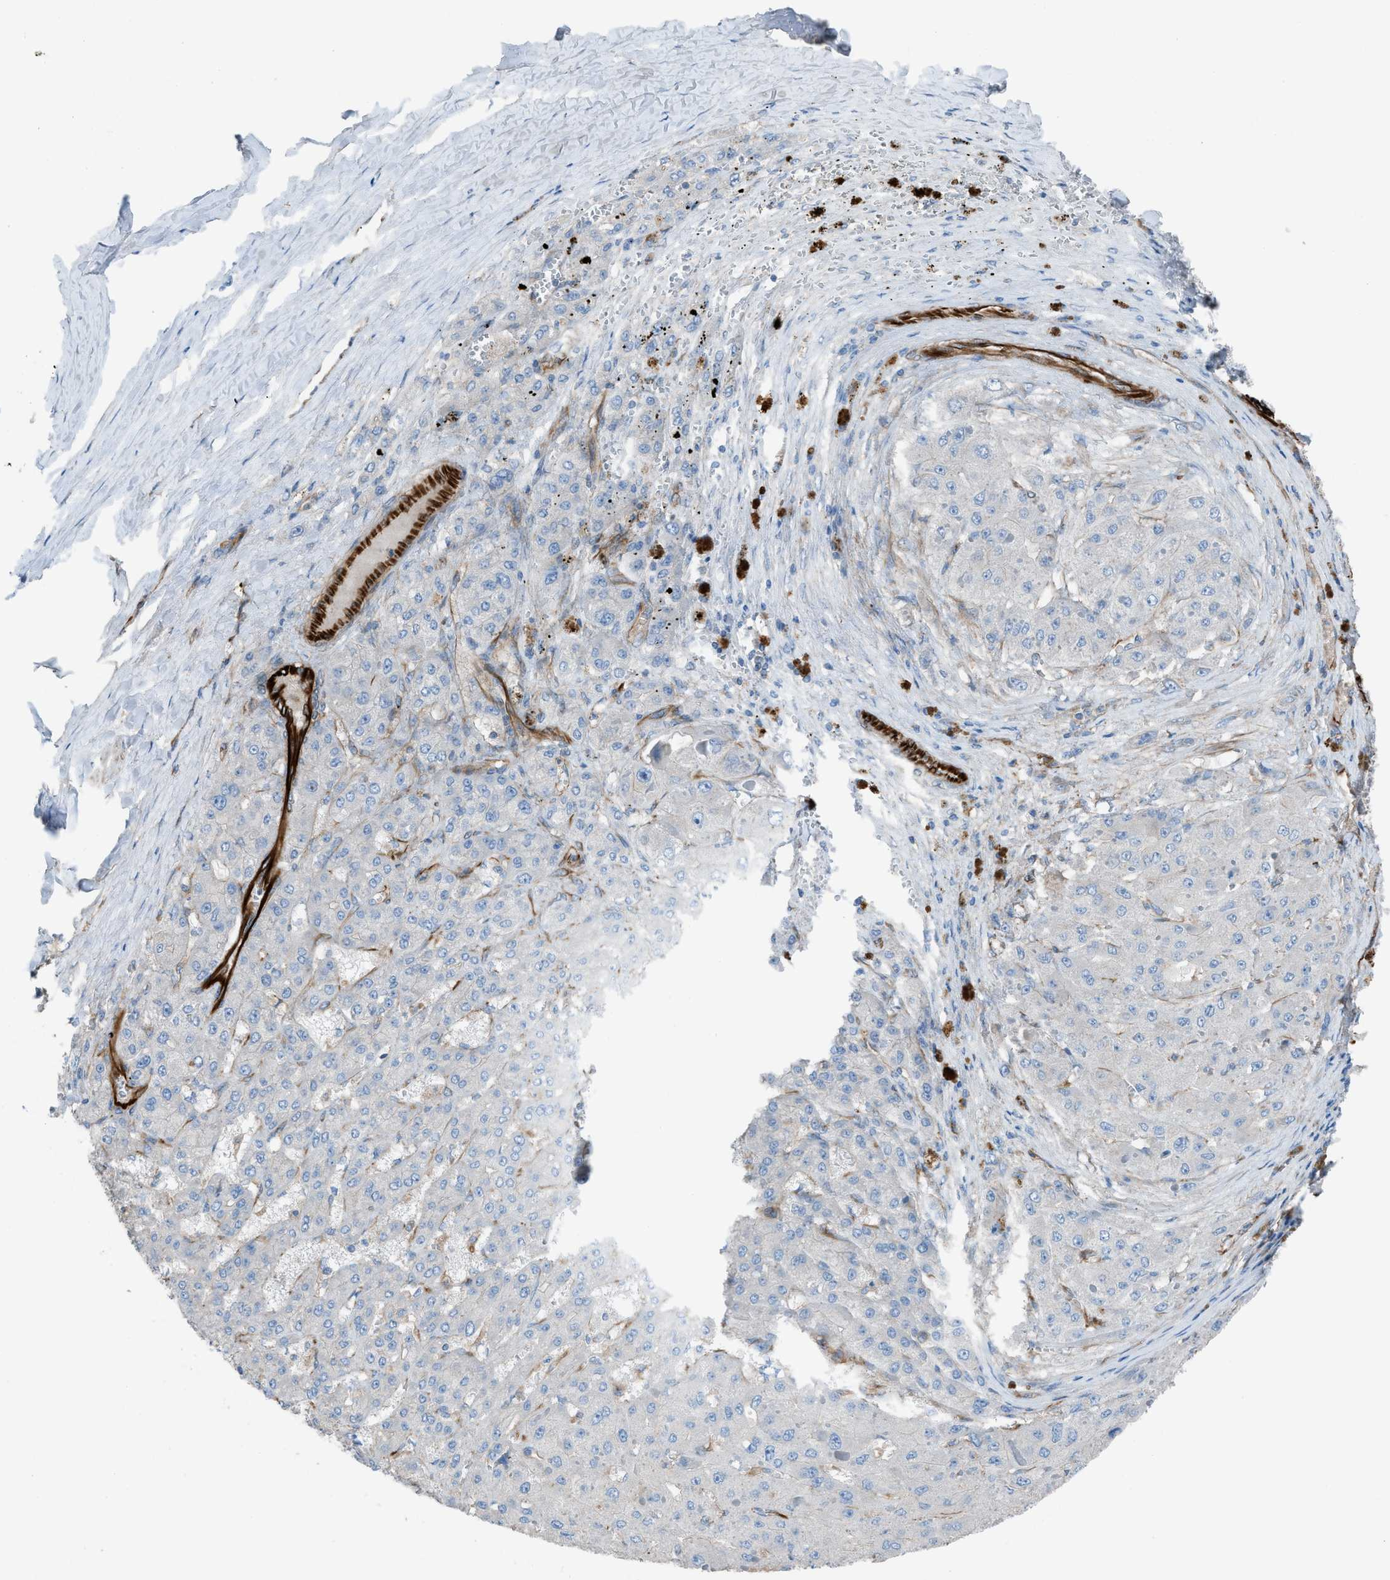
{"staining": {"intensity": "negative", "quantity": "none", "location": "none"}, "tissue": "liver cancer", "cell_type": "Tumor cells", "image_type": "cancer", "snomed": [{"axis": "morphology", "description": "Carcinoma, Hepatocellular, NOS"}, {"axis": "topography", "description": "Liver"}], "caption": "Histopathology image shows no significant protein expression in tumor cells of liver cancer.", "gene": "CABP7", "patient": {"sex": "female", "age": 73}}